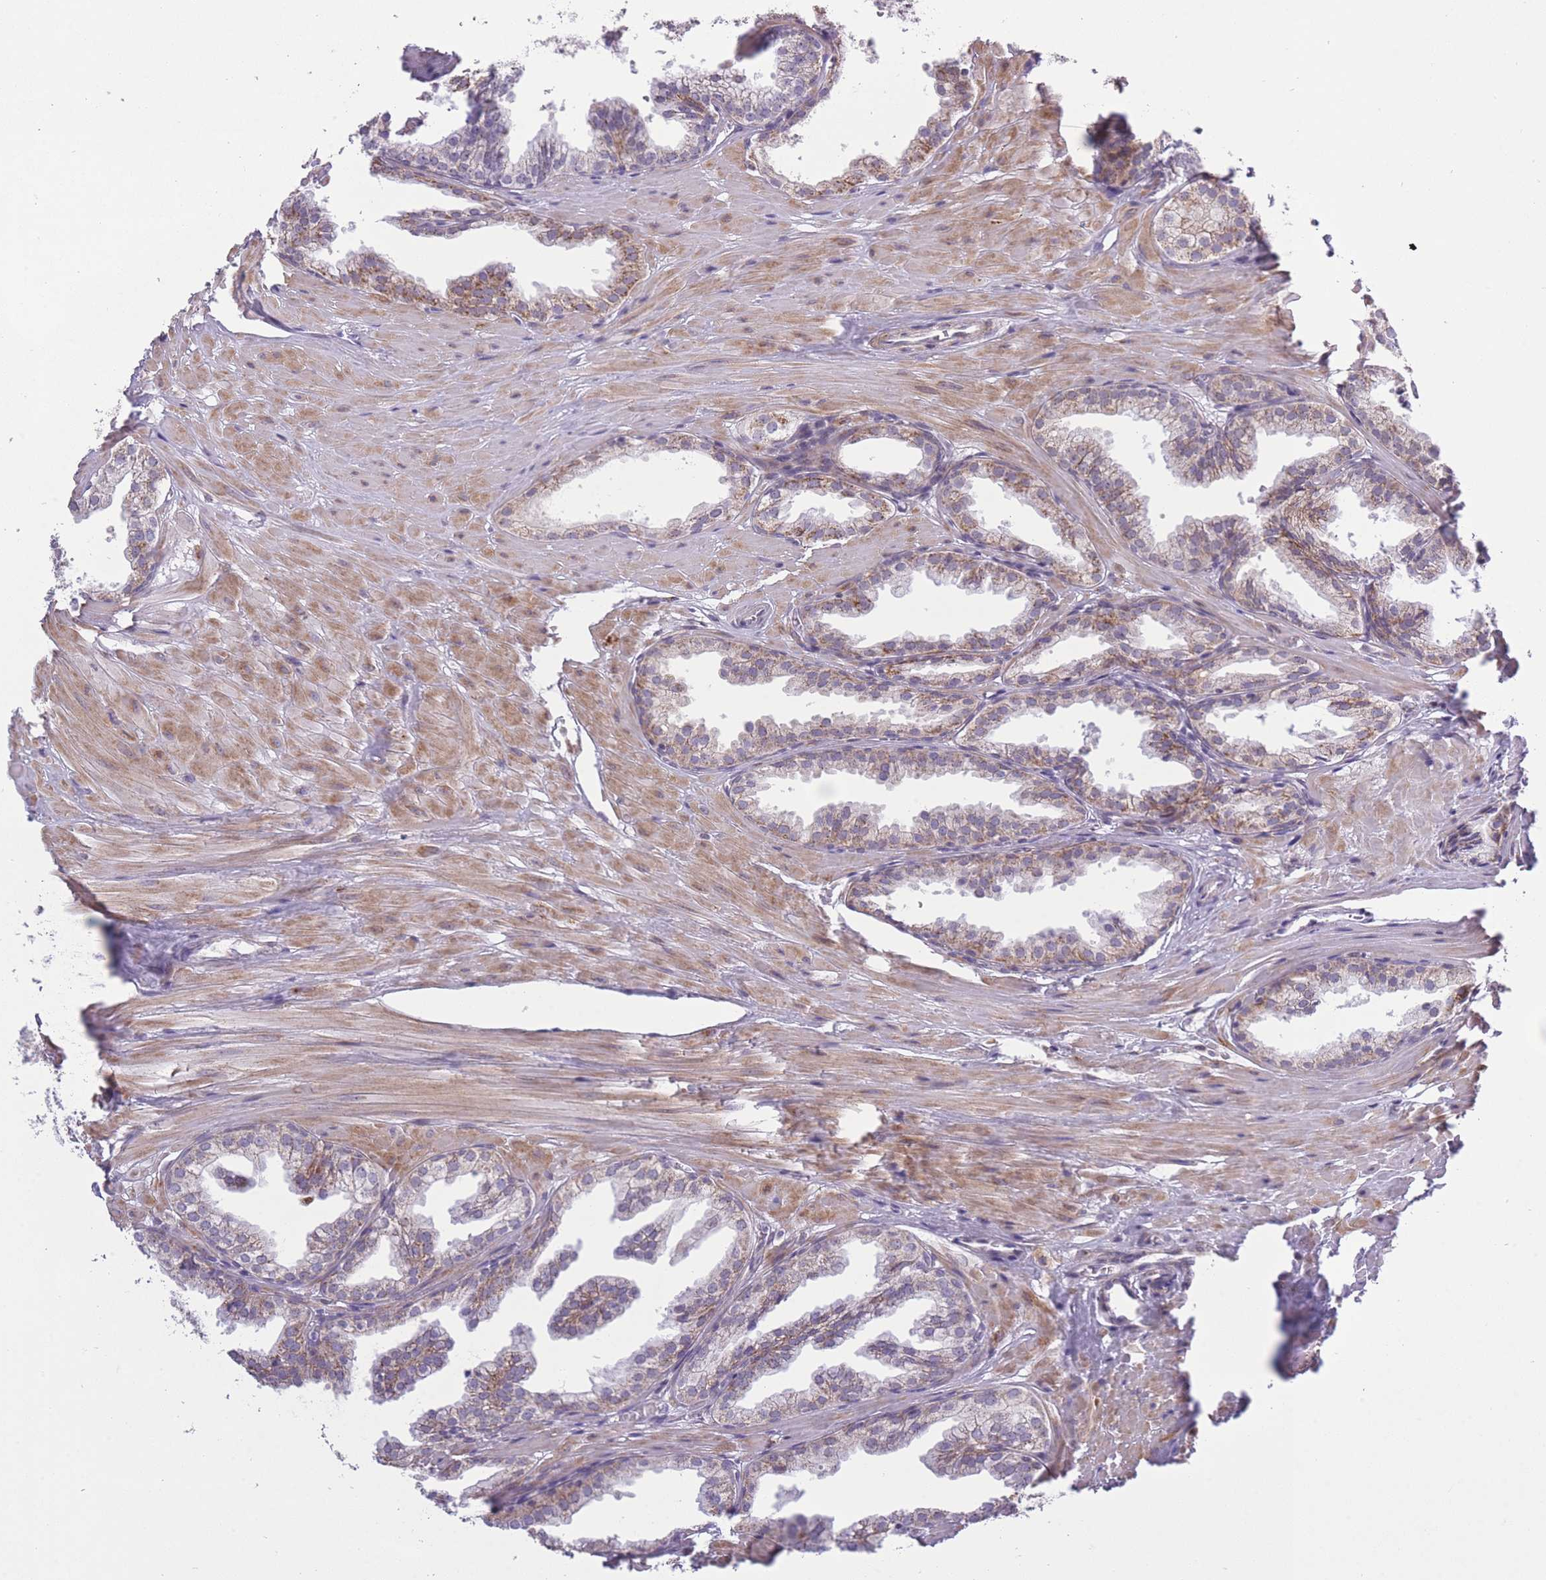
{"staining": {"intensity": "moderate", "quantity": ">75%", "location": "cytoplasmic/membranous"}, "tissue": "prostate", "cell_type": "Glandular cells", "image_type": "normal", "snomed": [{"axis": "morphology", "description": "Normal tissue, NOS"}, {"axis": "topography", "description": "Prostate"}, {"axis": "topography", "description": "Peripheral nerve tissue"}], "caption": "Protein expression analysis of benign prostate demonstrates moderate cytoplasmic/membranous expression in about >75% of glandular cells.", "gene": "ZBTB24", "patient": {"sex": "male", "age": 55}}